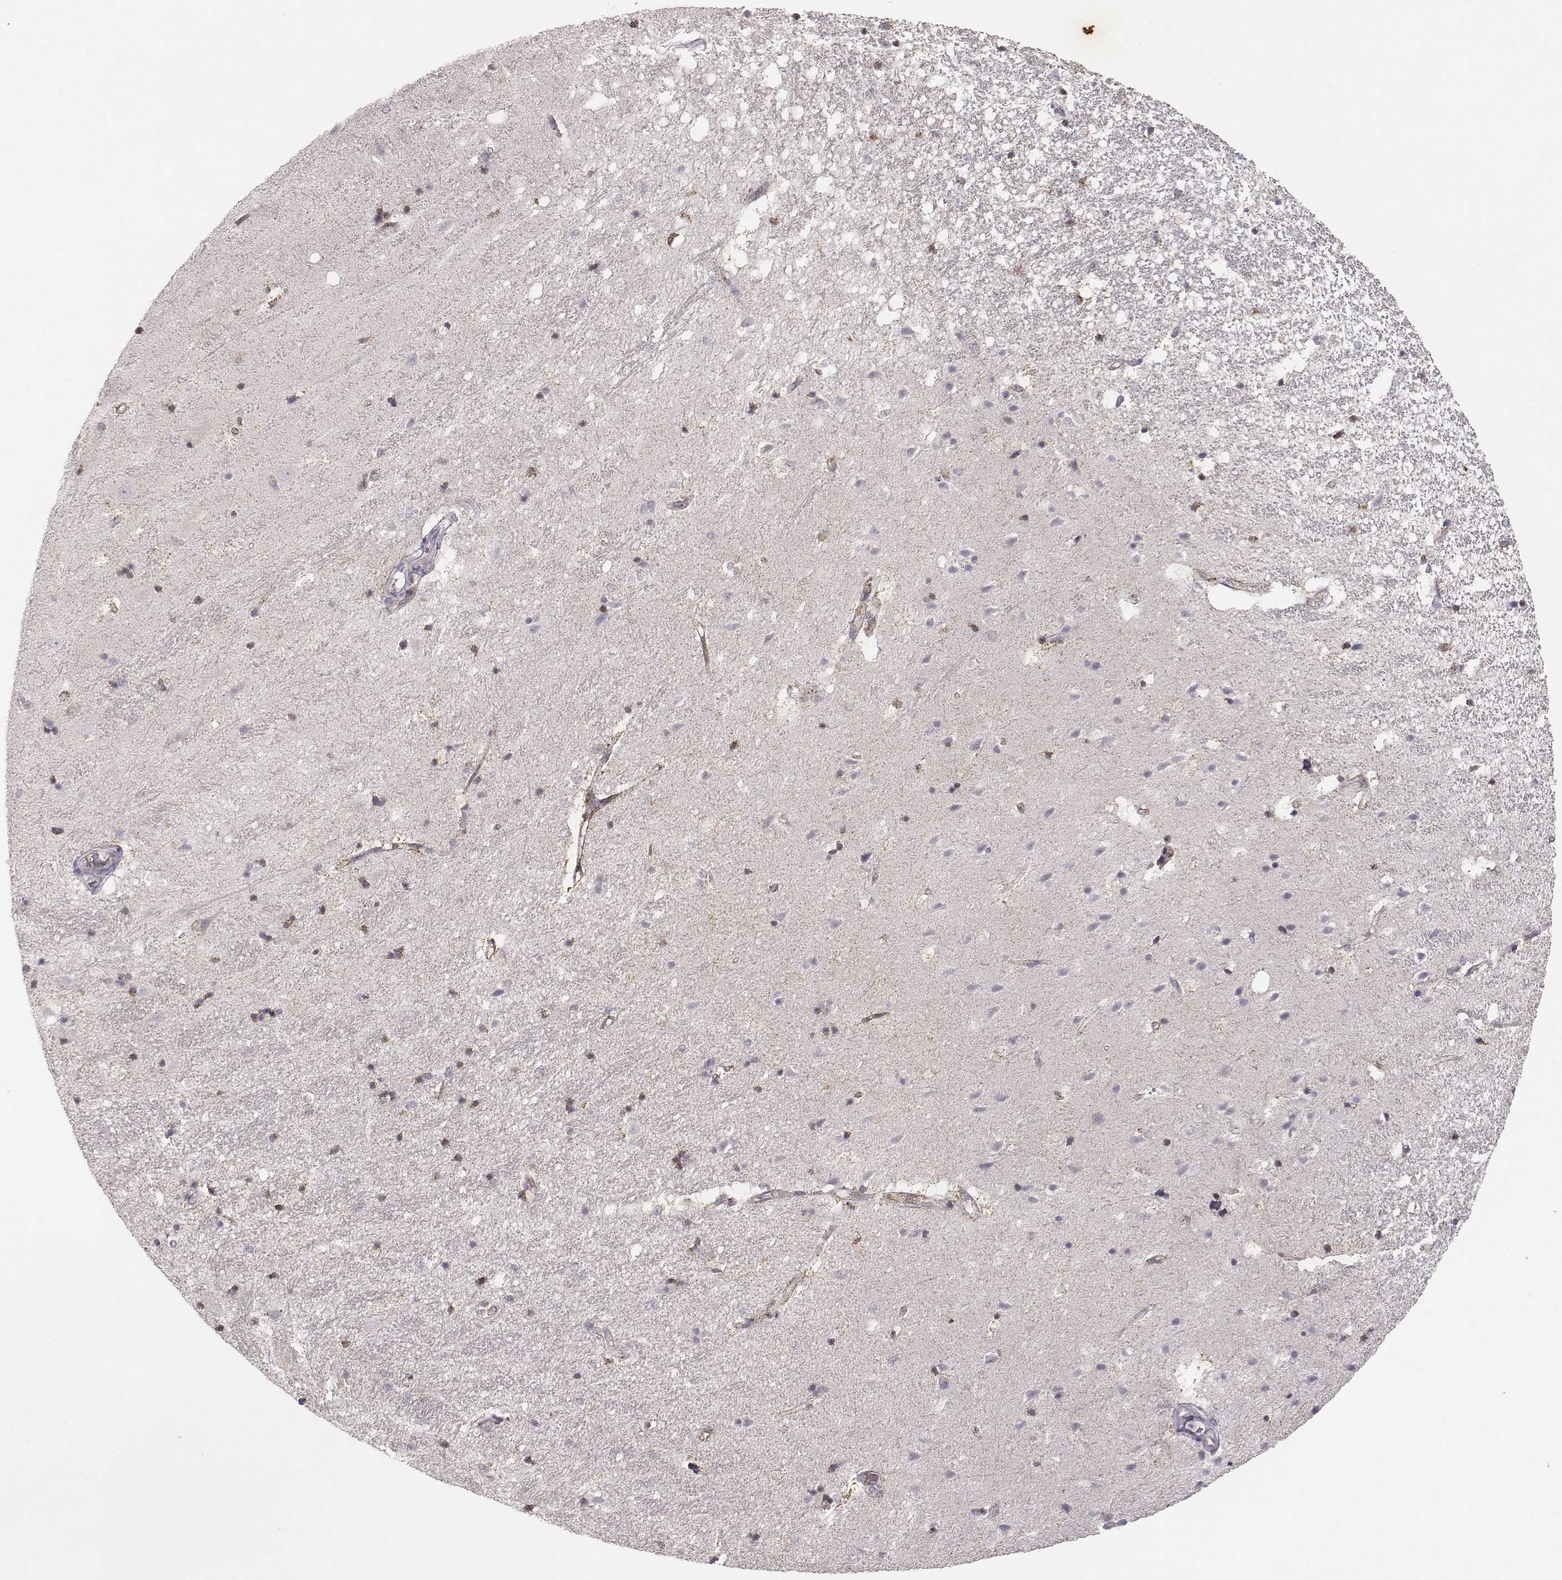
{"staining": {"intensity": "moderate", "quantity": "25%-75%", "location": "cytoplasmic/membranous"}, "tissue": "hippocampus", "cell_type": "Glial cells", "image_type": "normal", "snomed": [{"axis": "morphology", "description": "Normal tissue, NOS"}, {"axis": "topography", "description": "Hippocampus"}], "caption": "IHC of benign hippocampus reveals medium levels of moderate cytoplasmic/membranous expression in approximately 25%-75% of glial cells. Using DAB (brown) and hematoxylin (blue) stains, captured at high magnification using brightfield microscopy.", "gene": "ABCD3", "patient": {"sex": "male", "age": 49}}